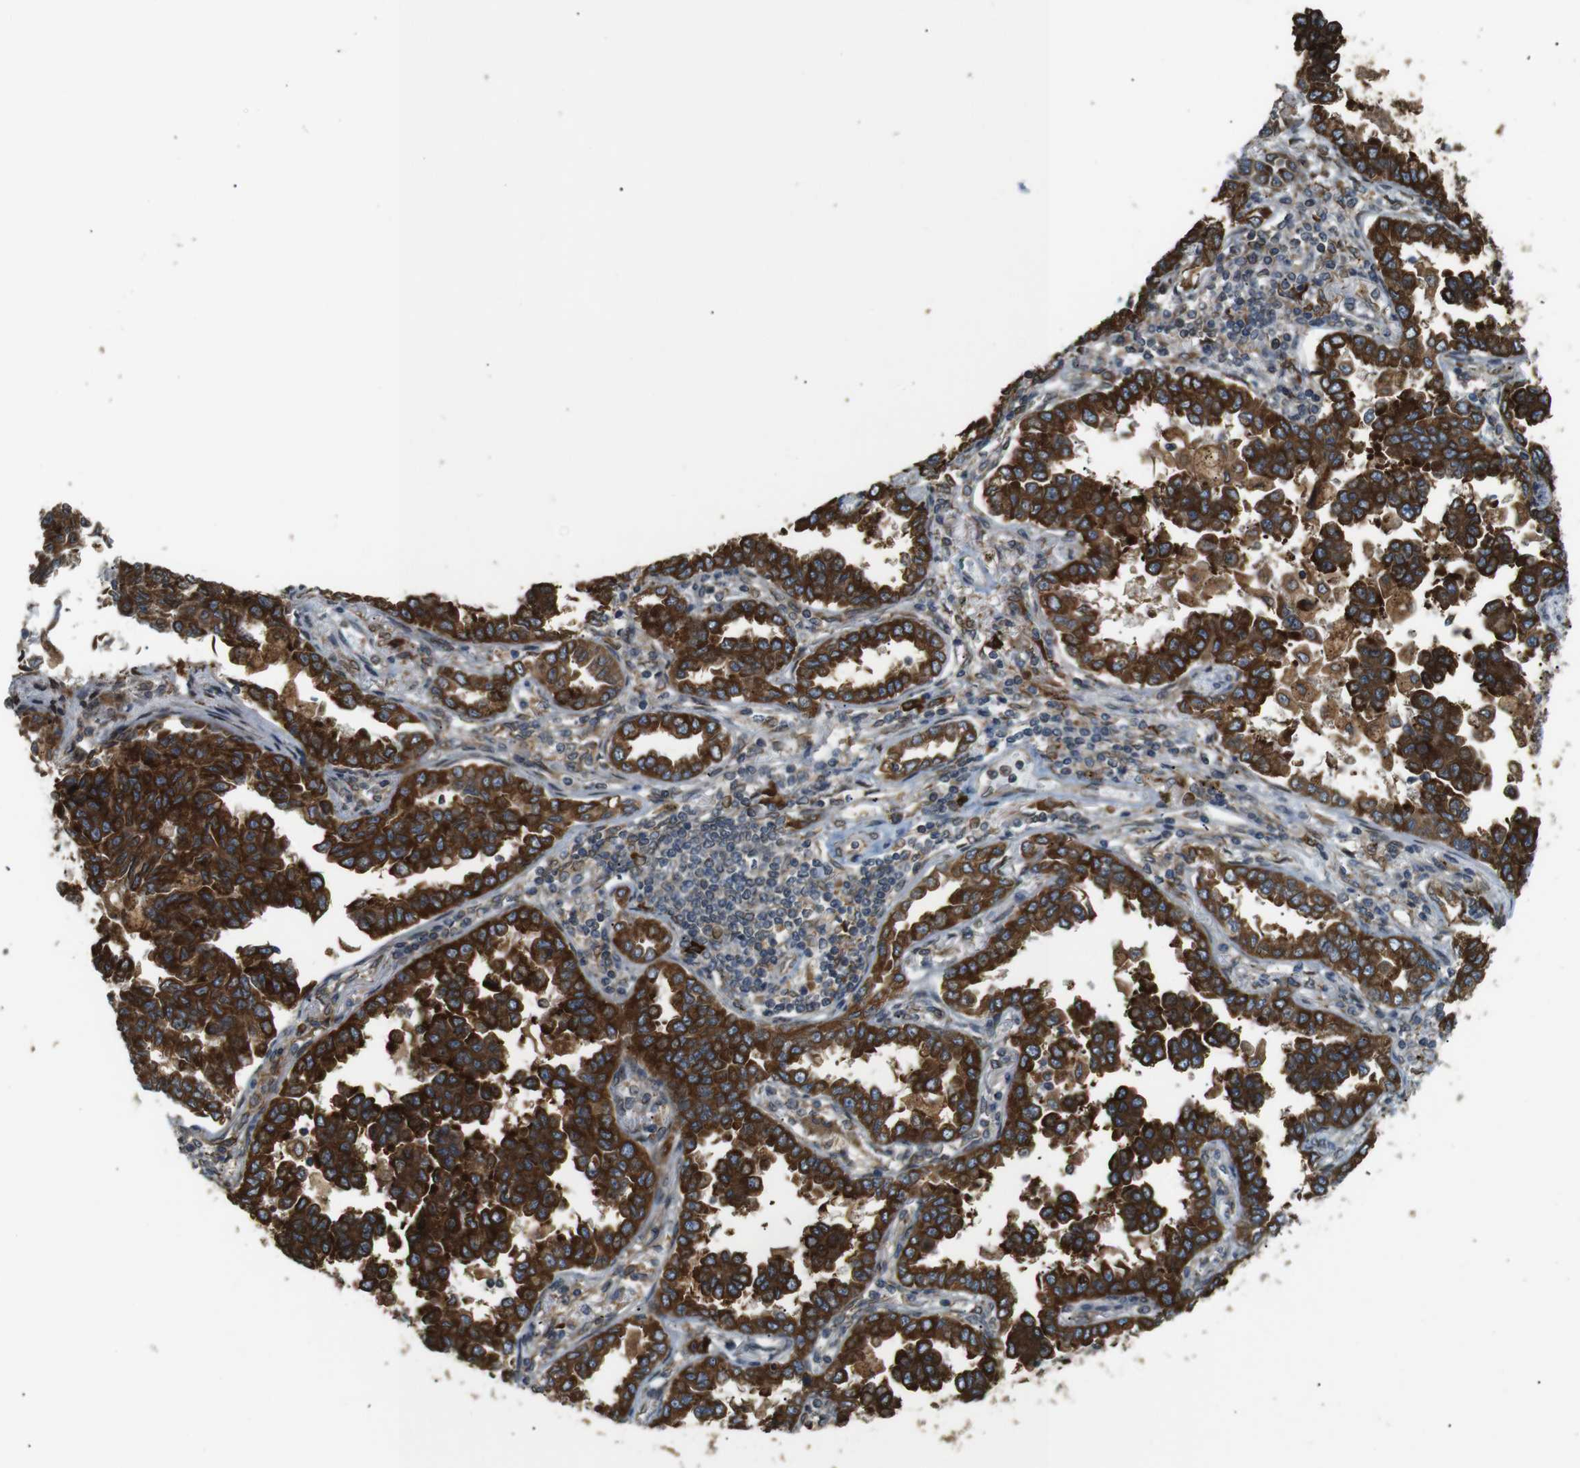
{"staining": {"intensity": "strong", "quantity": ">75%", "location": "cytoplasmic/membranous"}, "tissue": "lung cancer", "cell_type": "Tumor cells", "image_type": "cancer", "snomed": [{"axis": "morphology", "description": "Normal tissue, NOS"}, {"axis": "morphology", "description": "Adenocarcinoma, NOS"}, {"axis": "topography", "description": "Lung"}], "caption": "A high amount of strong cytoplasmic/membranous positivity is identified in approximately >75% of tumor cells in adenocarcinoma (lung) tissue. (Brightfield microscopy of DAB IHC at high magnification).", "gene": "TMED4", "patient": {"sex": "male", "age": 59}}